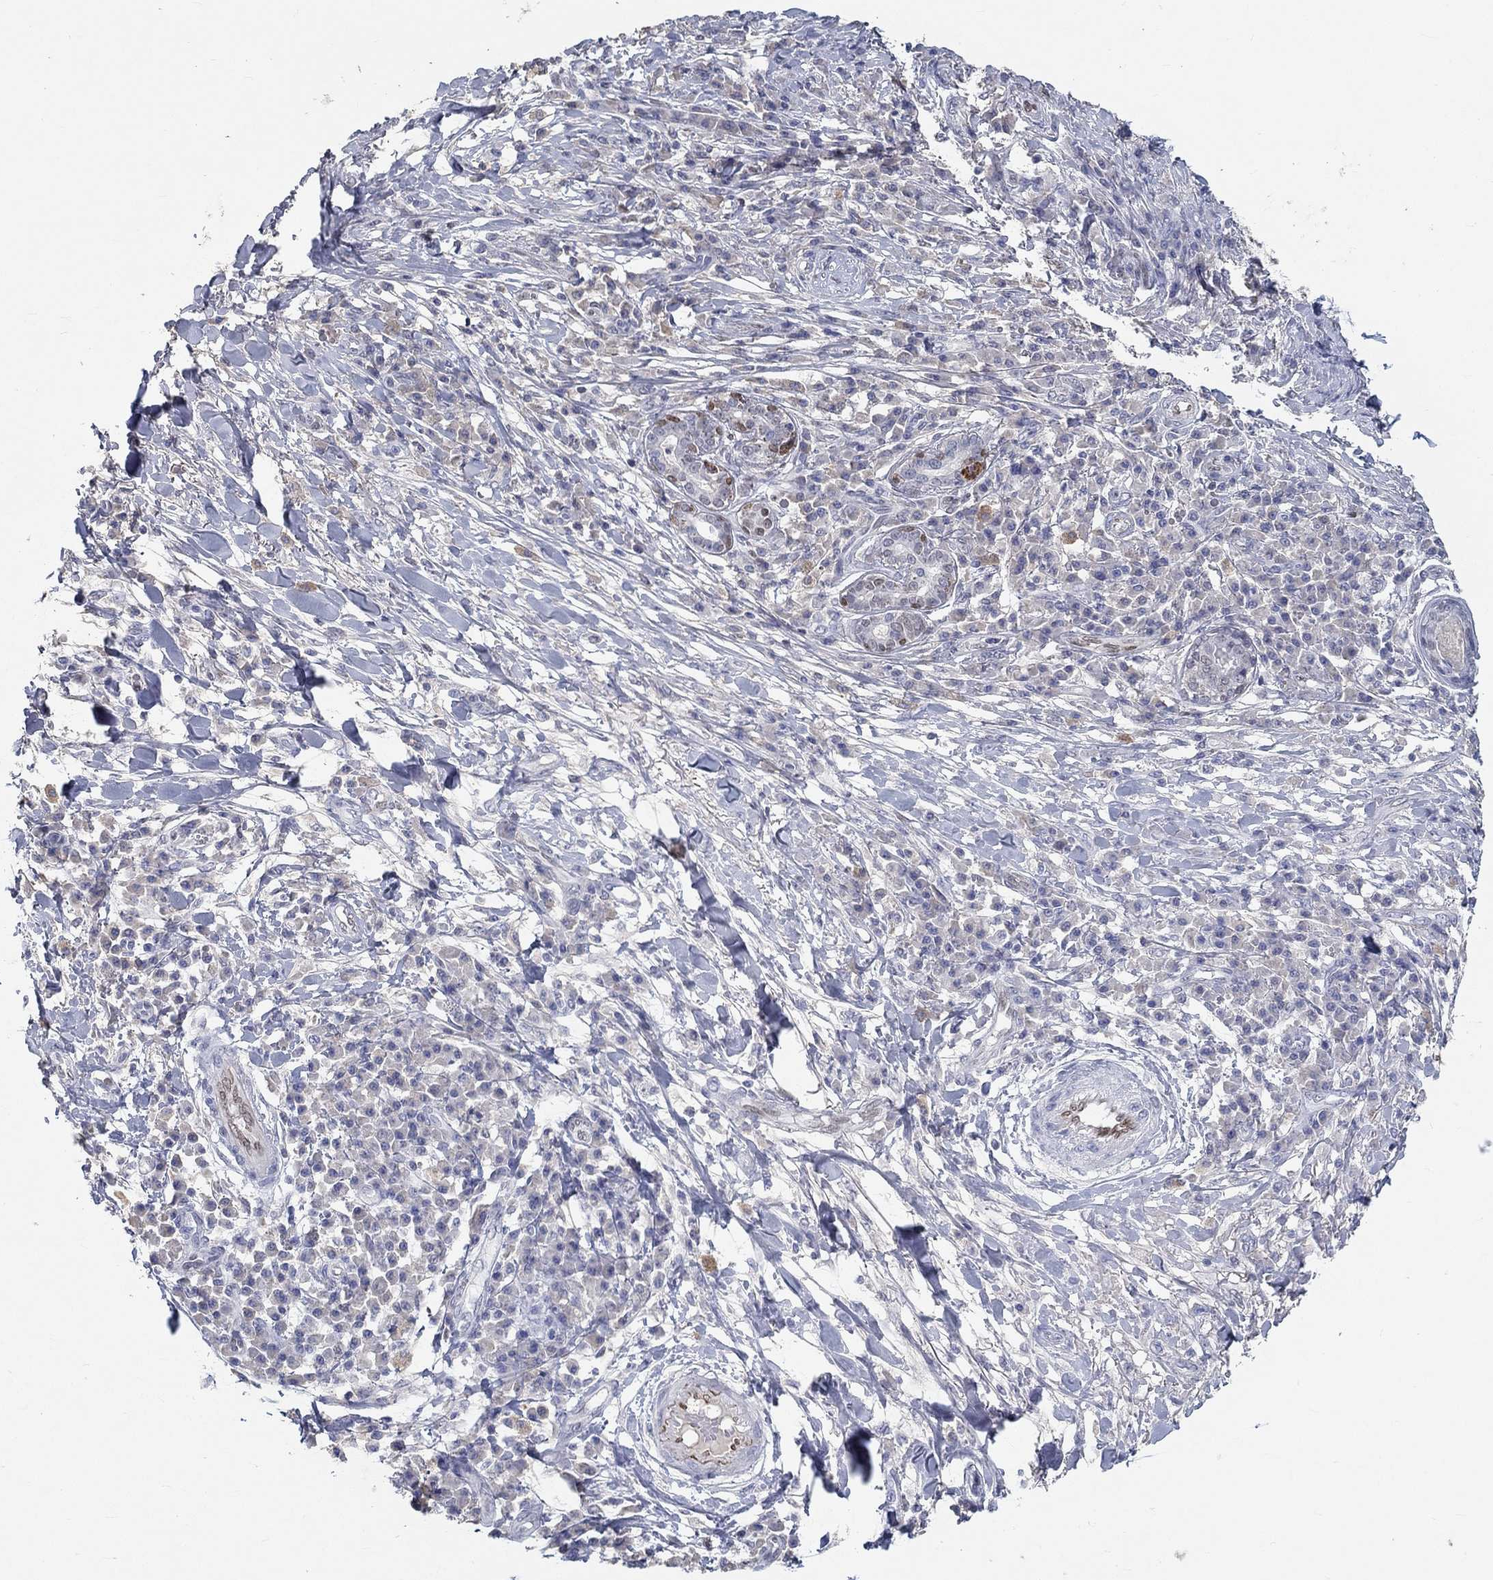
{"staining": {"intensity": "moderate", "quantity": "<25%", "location": "cytoplasmic/membranous"}, "tissue": "skin cancer", "cell_type": "Tumor cells", "image_type": "cancer", "snomed": [{"axis": "morphology", "description": "Squamous cell carcinoma, NOS"}, {"axis": "topography", "description": "Skin"}], "caption": "Skin cancer was stained to show a protein in brown. There is low levels of moderate cytoplasmic/membranous positivity in about <25% of tumor cells.", "gene": "FGF2", "patient": {"sex": "male", "age": 92}}